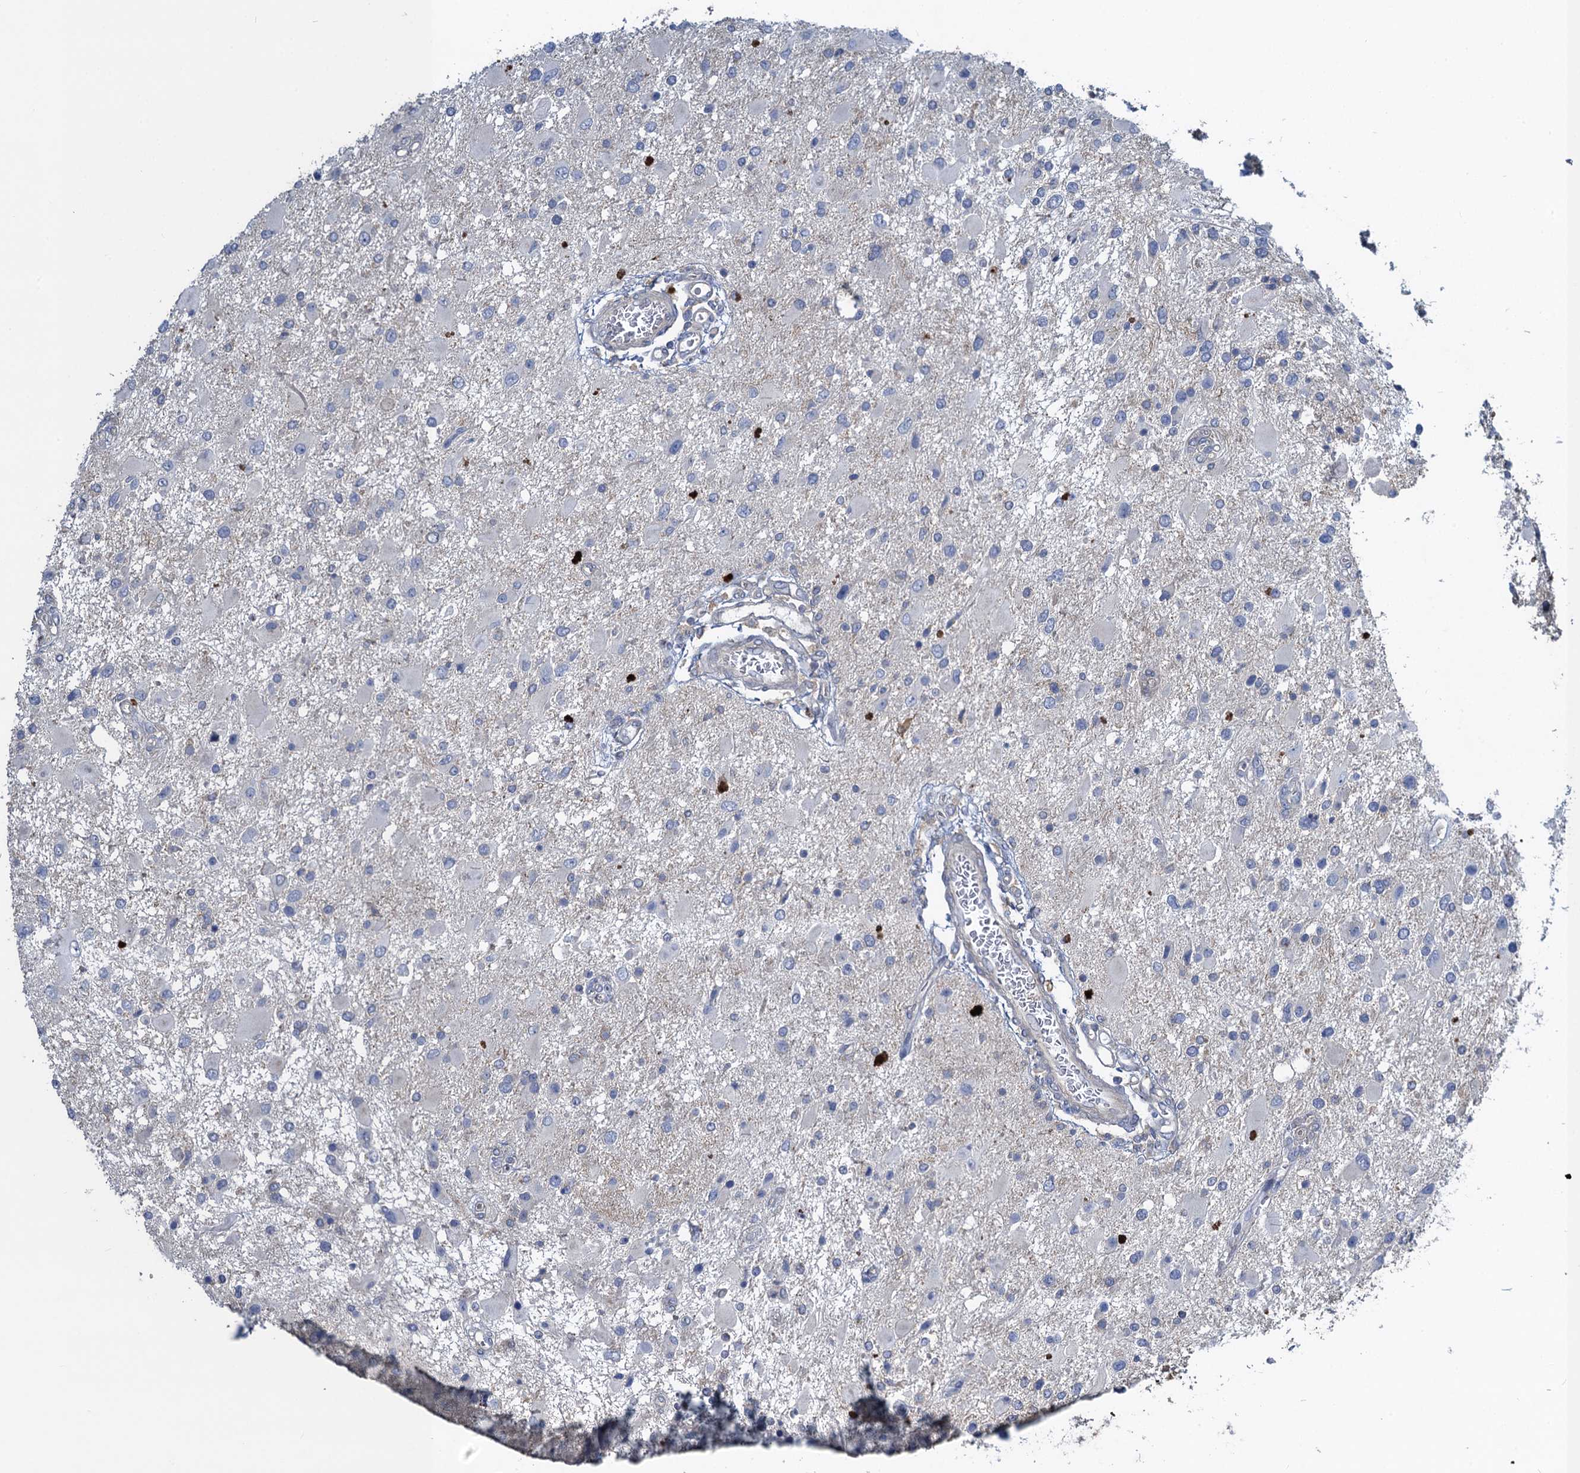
{"staining": {"intensity": "negative", "quantity": "none", "location": "none"}, "tissue": "glioma", "cell_type": "Tumor cells", "image_type": "cancer", "snomed": [{"axis": "morphology", "description": "Glioma, malignant, High grade"}, {"axis": "topography", "description": "Brain"}], "caption": "IHC micrograph of malignant glioma (high-grade) stained for a protein (brown), which exhibits no positivity in tumor cells.", "gene": "SNAP29", "patient": {"sex": "male", "age": 53}}